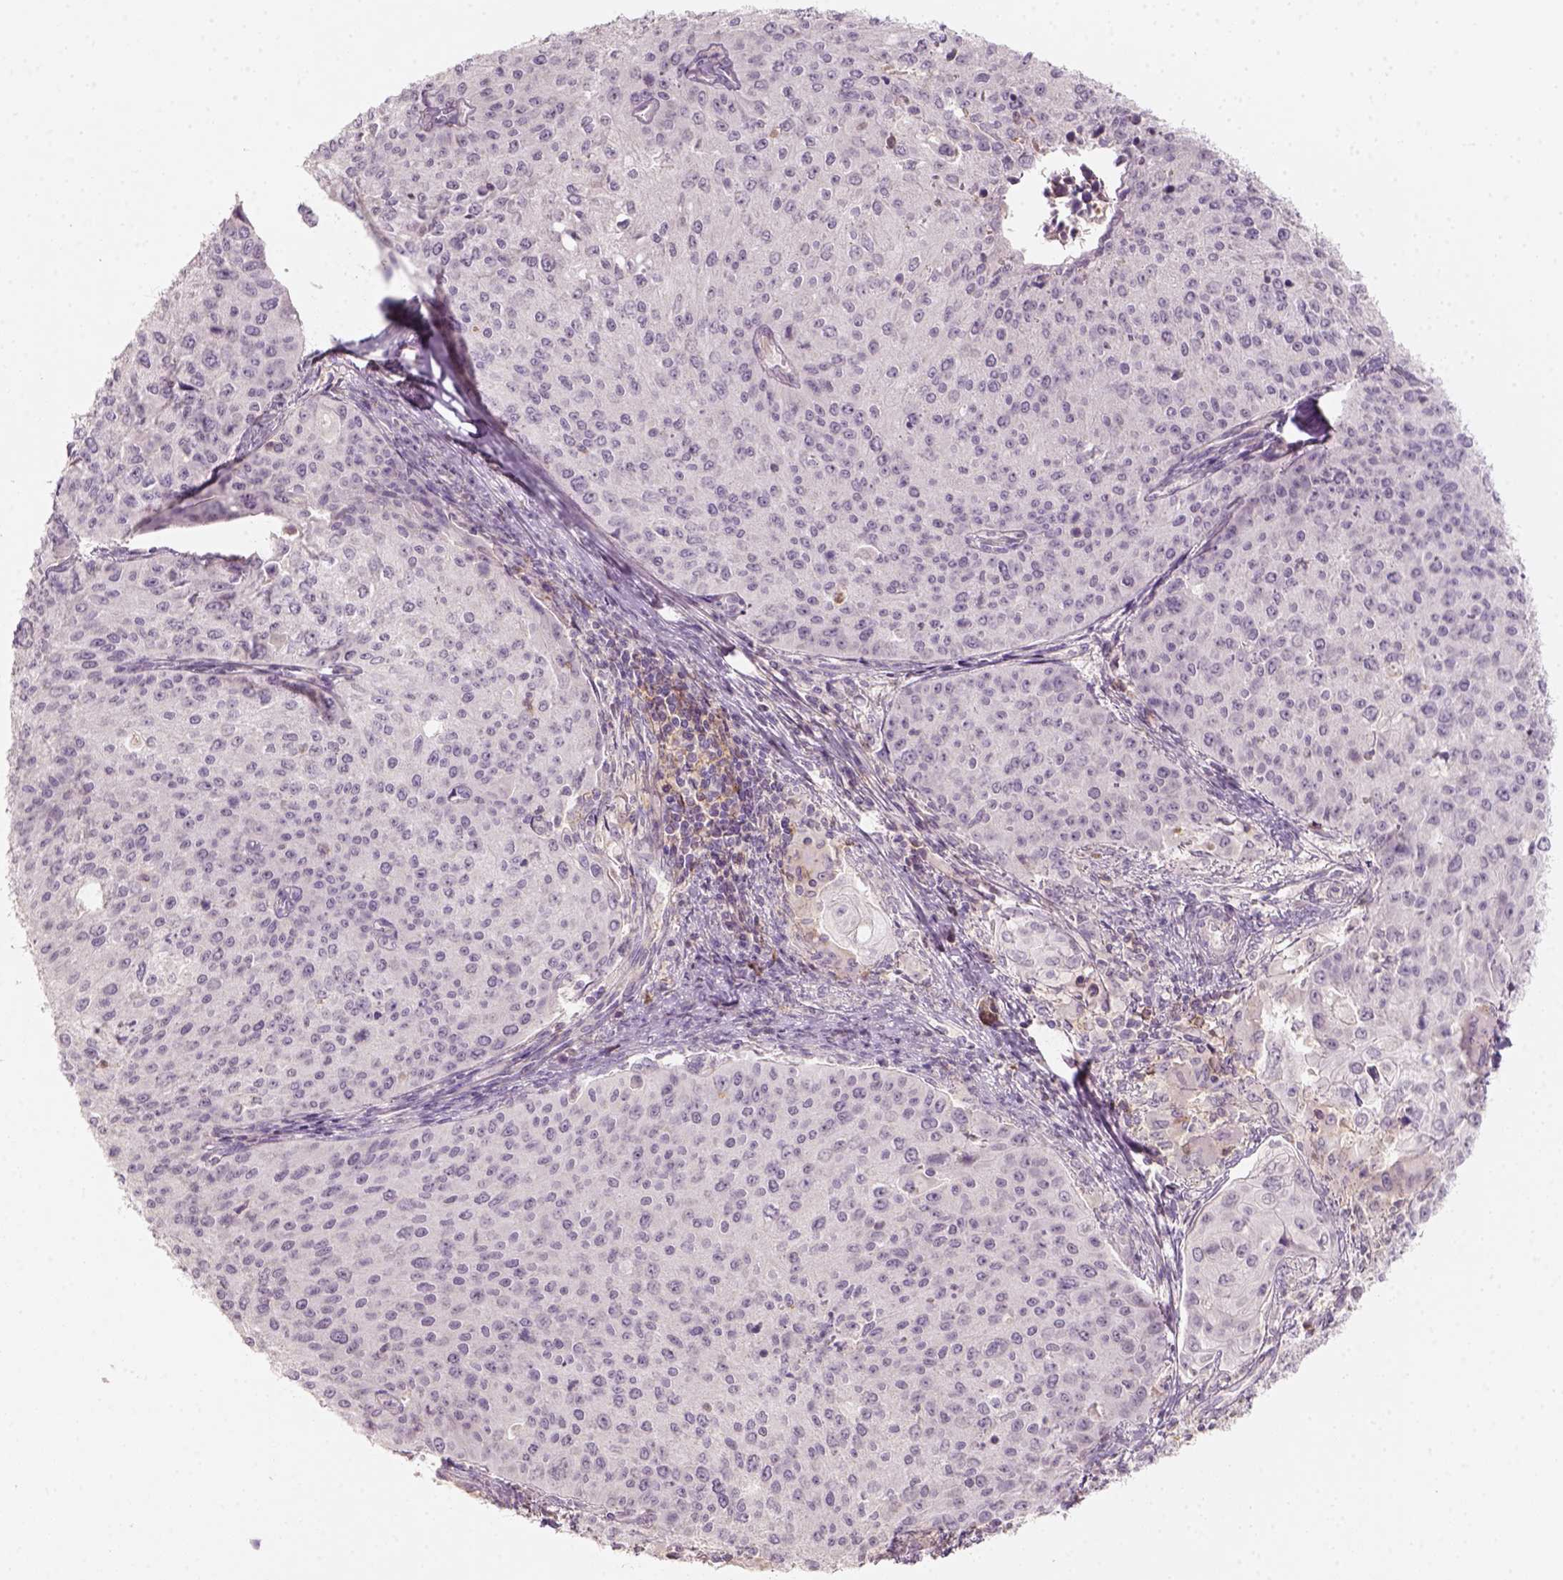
{"staining": {"intensity": "negative", "quantity": "none", "location": "none"}, "tissue": "cervical cancer", "cell_type": "Tumor cells", "image_type": "cancer", "snomed": [{"axis": "morphology", "description": "Squamous cell carcinoma, NOS"}, {"axis": "topography", "description": "Cervix"}], "caption": "This is an IHC micrograph of cervical cancer (squamous cell carcinoma). There is no expression in tumor cells.", "gene": "AQP9", "patient": {"sex": "female", "age": 38}}